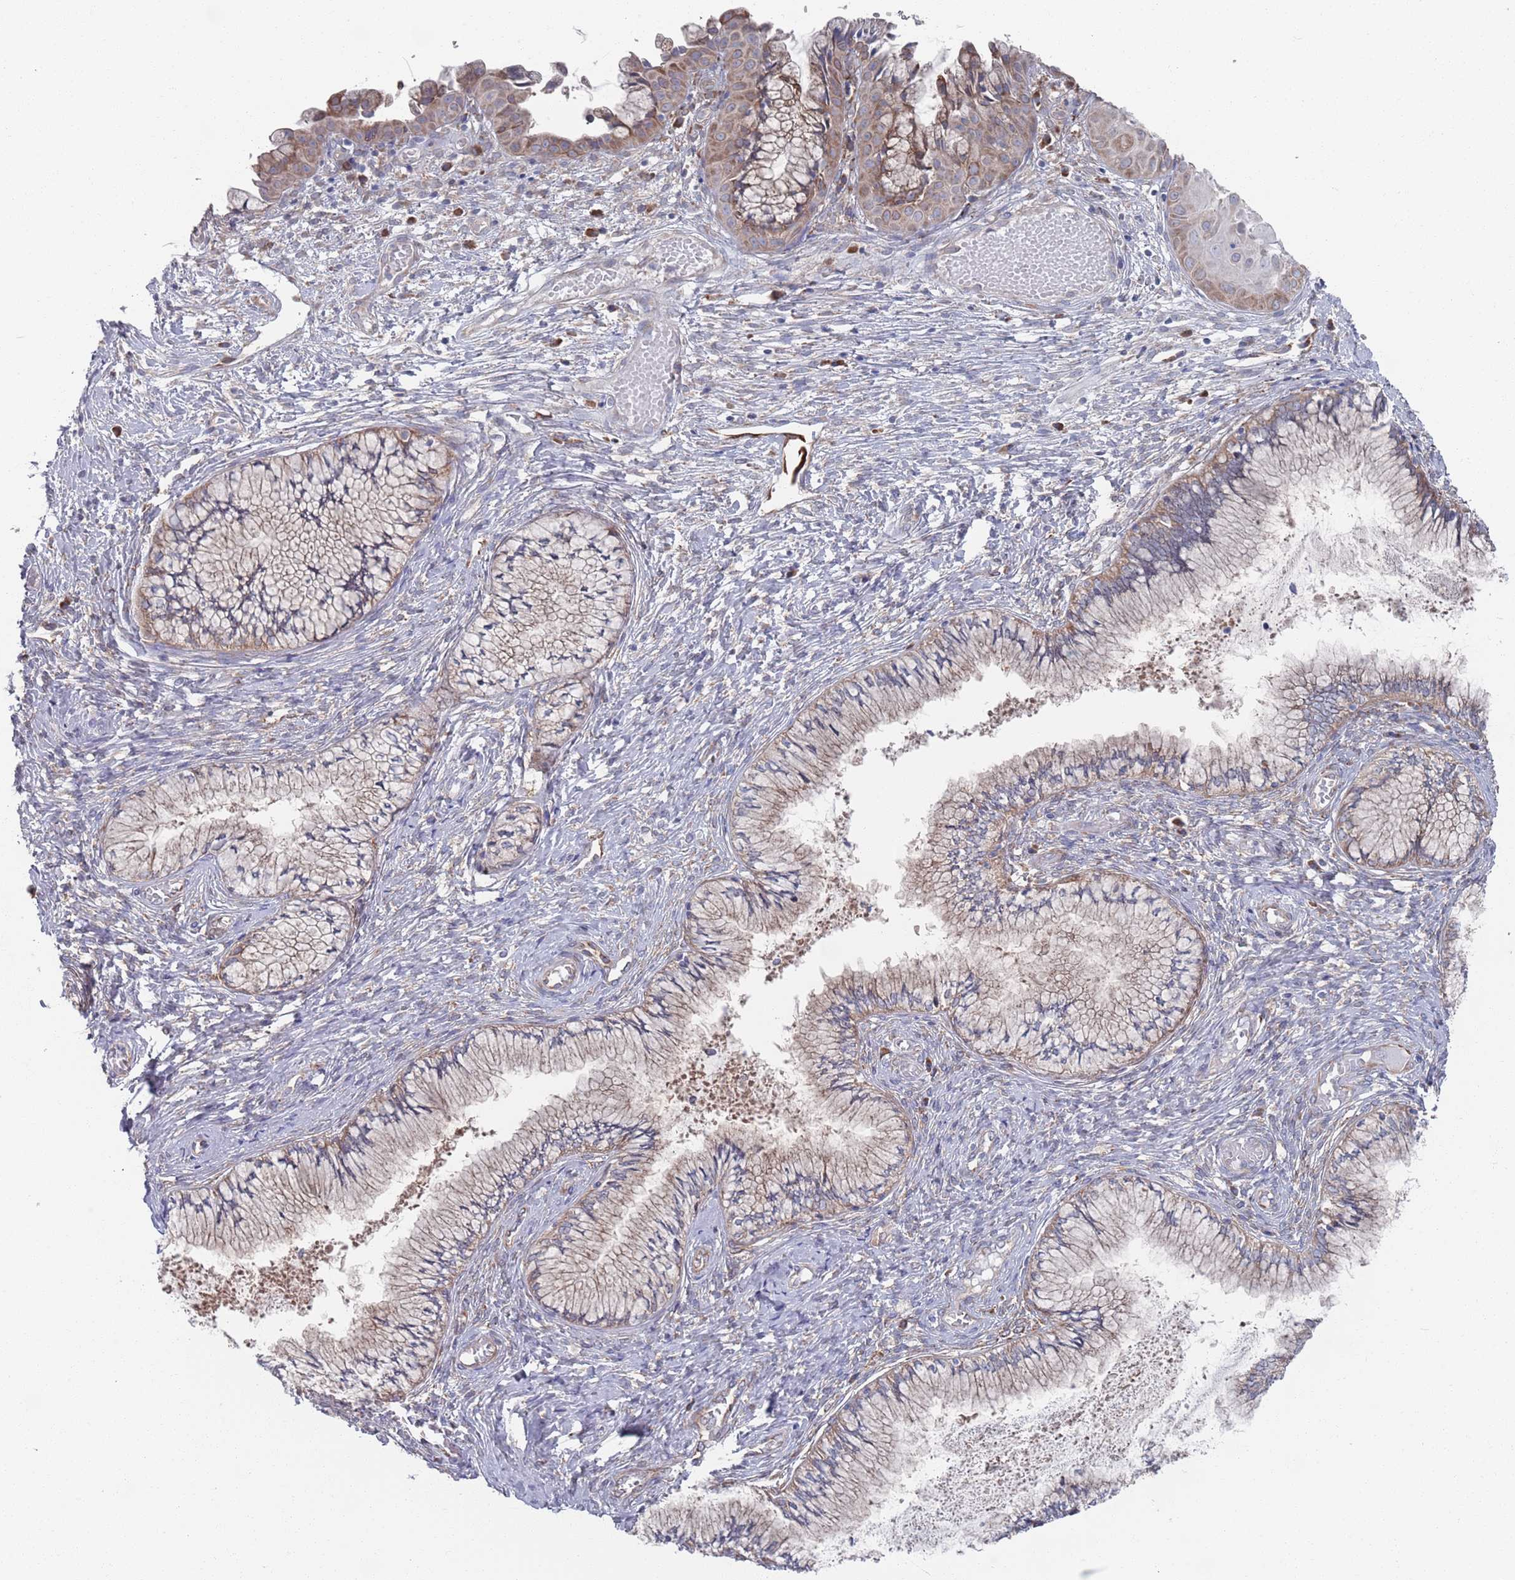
{"staining": {"intensity": "weak", "quantity": "25%-75%", "location": "cytoplasmic/membranous"}, "tissue": "cervix", "cell_type": "Glandular cells", "image_type": "normal", "snomed": [{"axis": "morphology", "description": "Normal tissue, NOS"}, {"axis": "topography", "description": "Cervix"}], "caption": "Human cervix stained for a protein (brown) shows weak cytoplasmic/membranous positive positivity in about 25%-75% of glandular cells.", "gene": "CCDC106", "patient": {"sex": "female", "age": 42}}